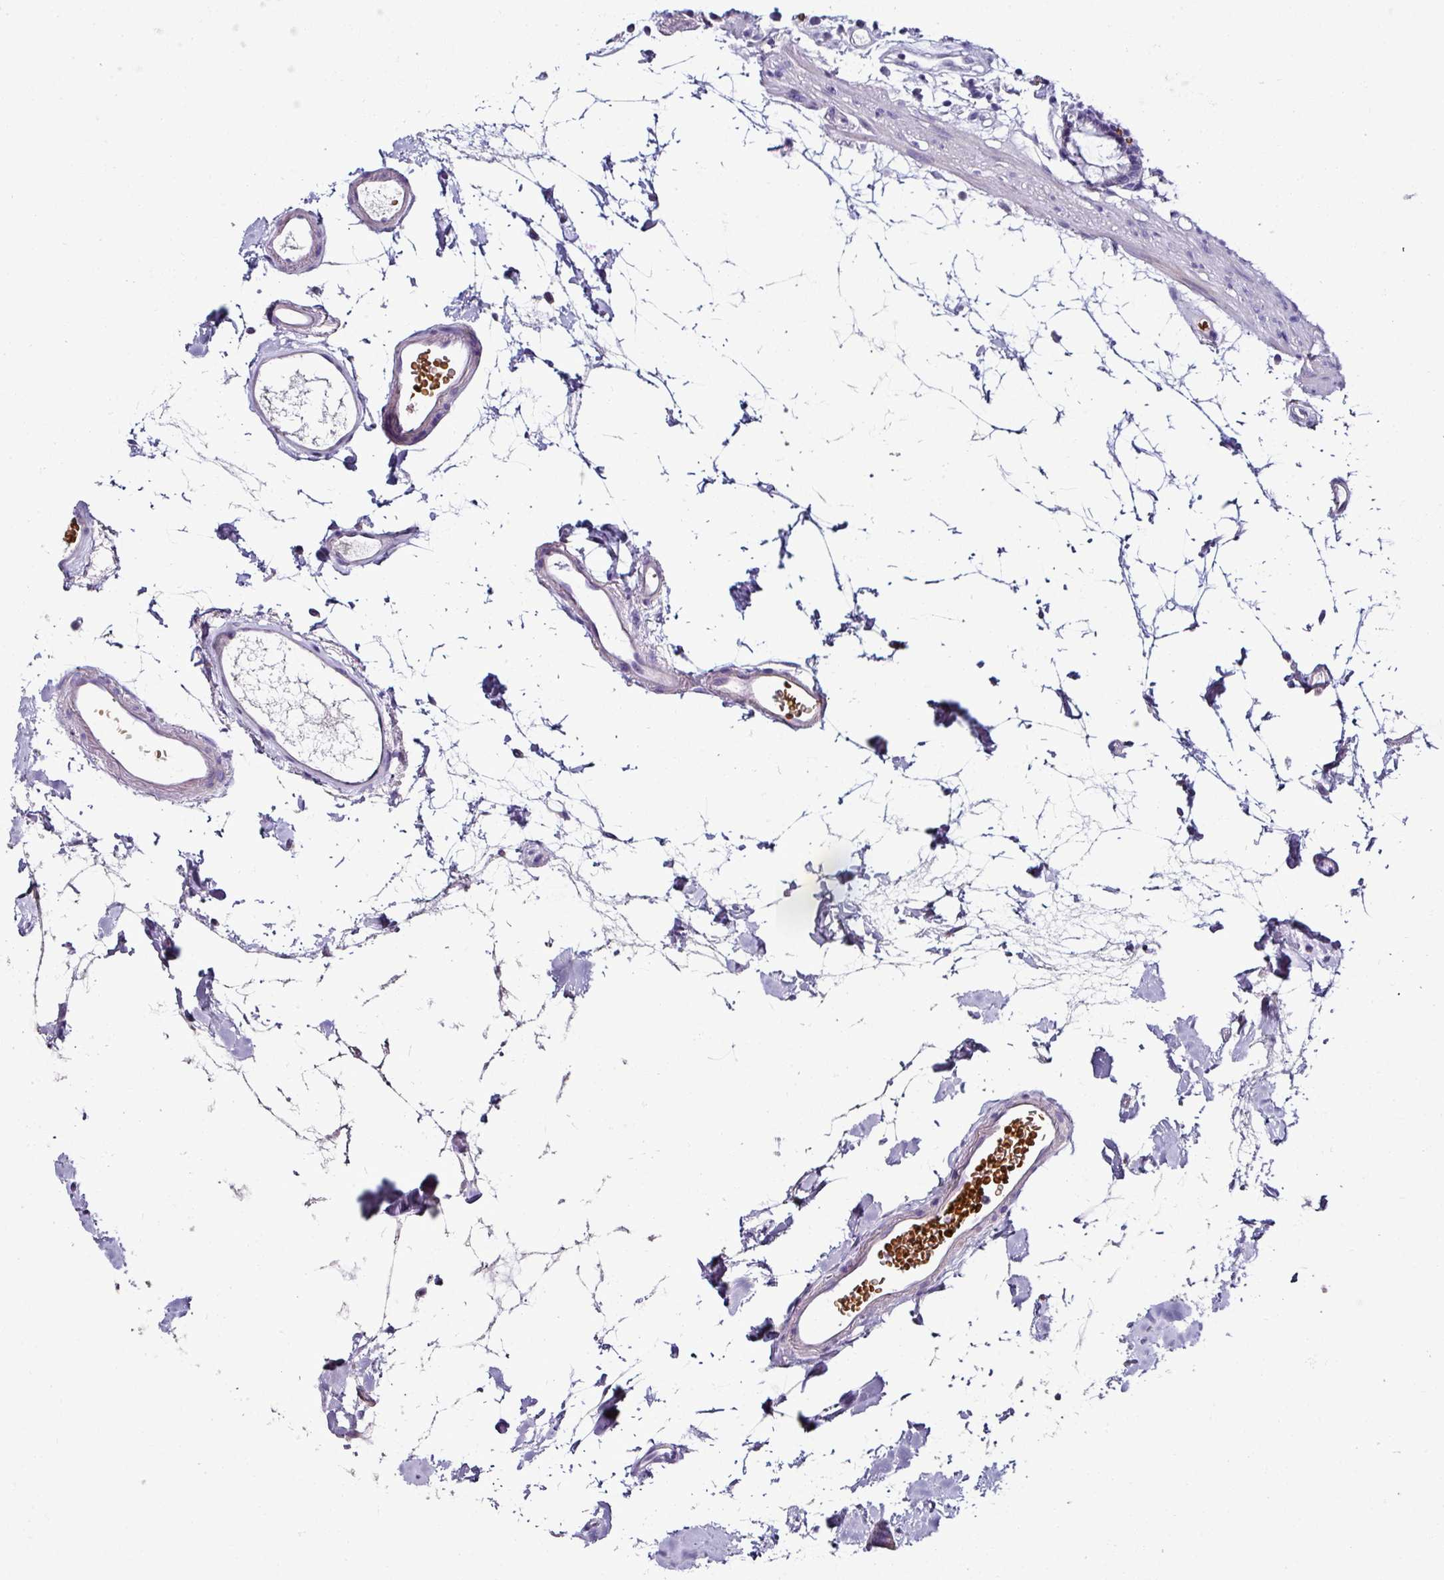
{"staining": {"intensity": "negative", "quantity": "none", "location": "none"}, "tissue": "colon", "cell_type": "Endothelial cells", "image_type": "normal", "snomed": [{"axis": "morphology", "description": "Normal tissue, NOS"}, {"axis": "topography", "description": "Colon"}], "caption": "DAB immunohistochemical staining of unremarkable human colon reveals no significant staining in endothelial cells.", "gene": "NAPSA", "patient": {"sex": "female", "age": 84}}